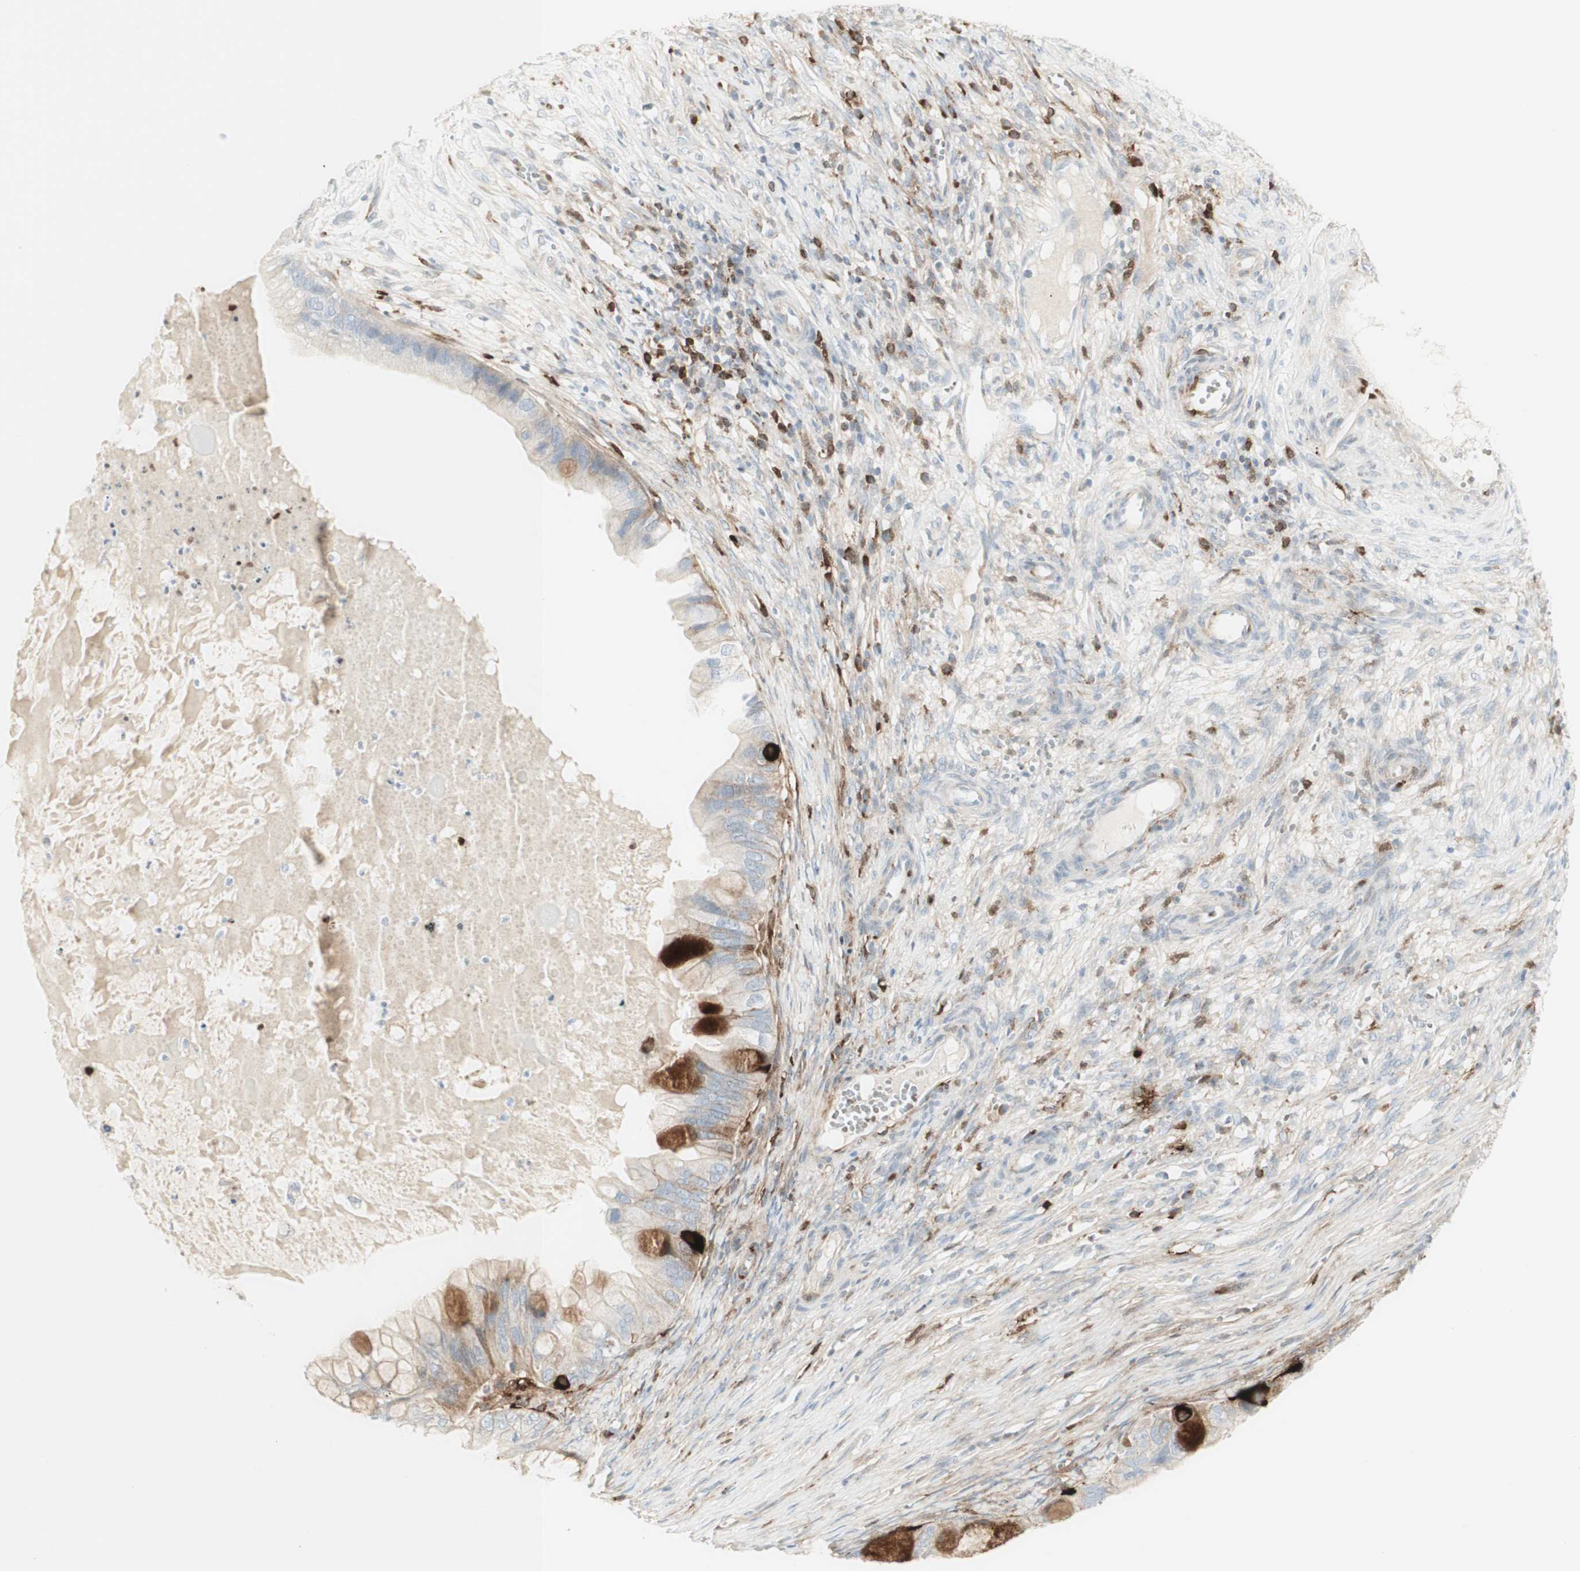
{"staining": {"intensity": "strong", "quantity": "25%-75%", "location": "cytoplasmic/membranous"}, "tissue": "ovarian cancer", "cell_type": "Tumor cells", "image_type": "cancer", "snomed": [{"axis": "morphology", "description": "Cystadenocarcinoma, mucinous, NOS"}, {"axis": "topography", "description": "Ovary"}], "caption": "Human ovarian cancer stained with a protein marker reveals strong staining in tumor cells.", "gene": "MDK", "patient": {"sex": "female", "age": 80}}